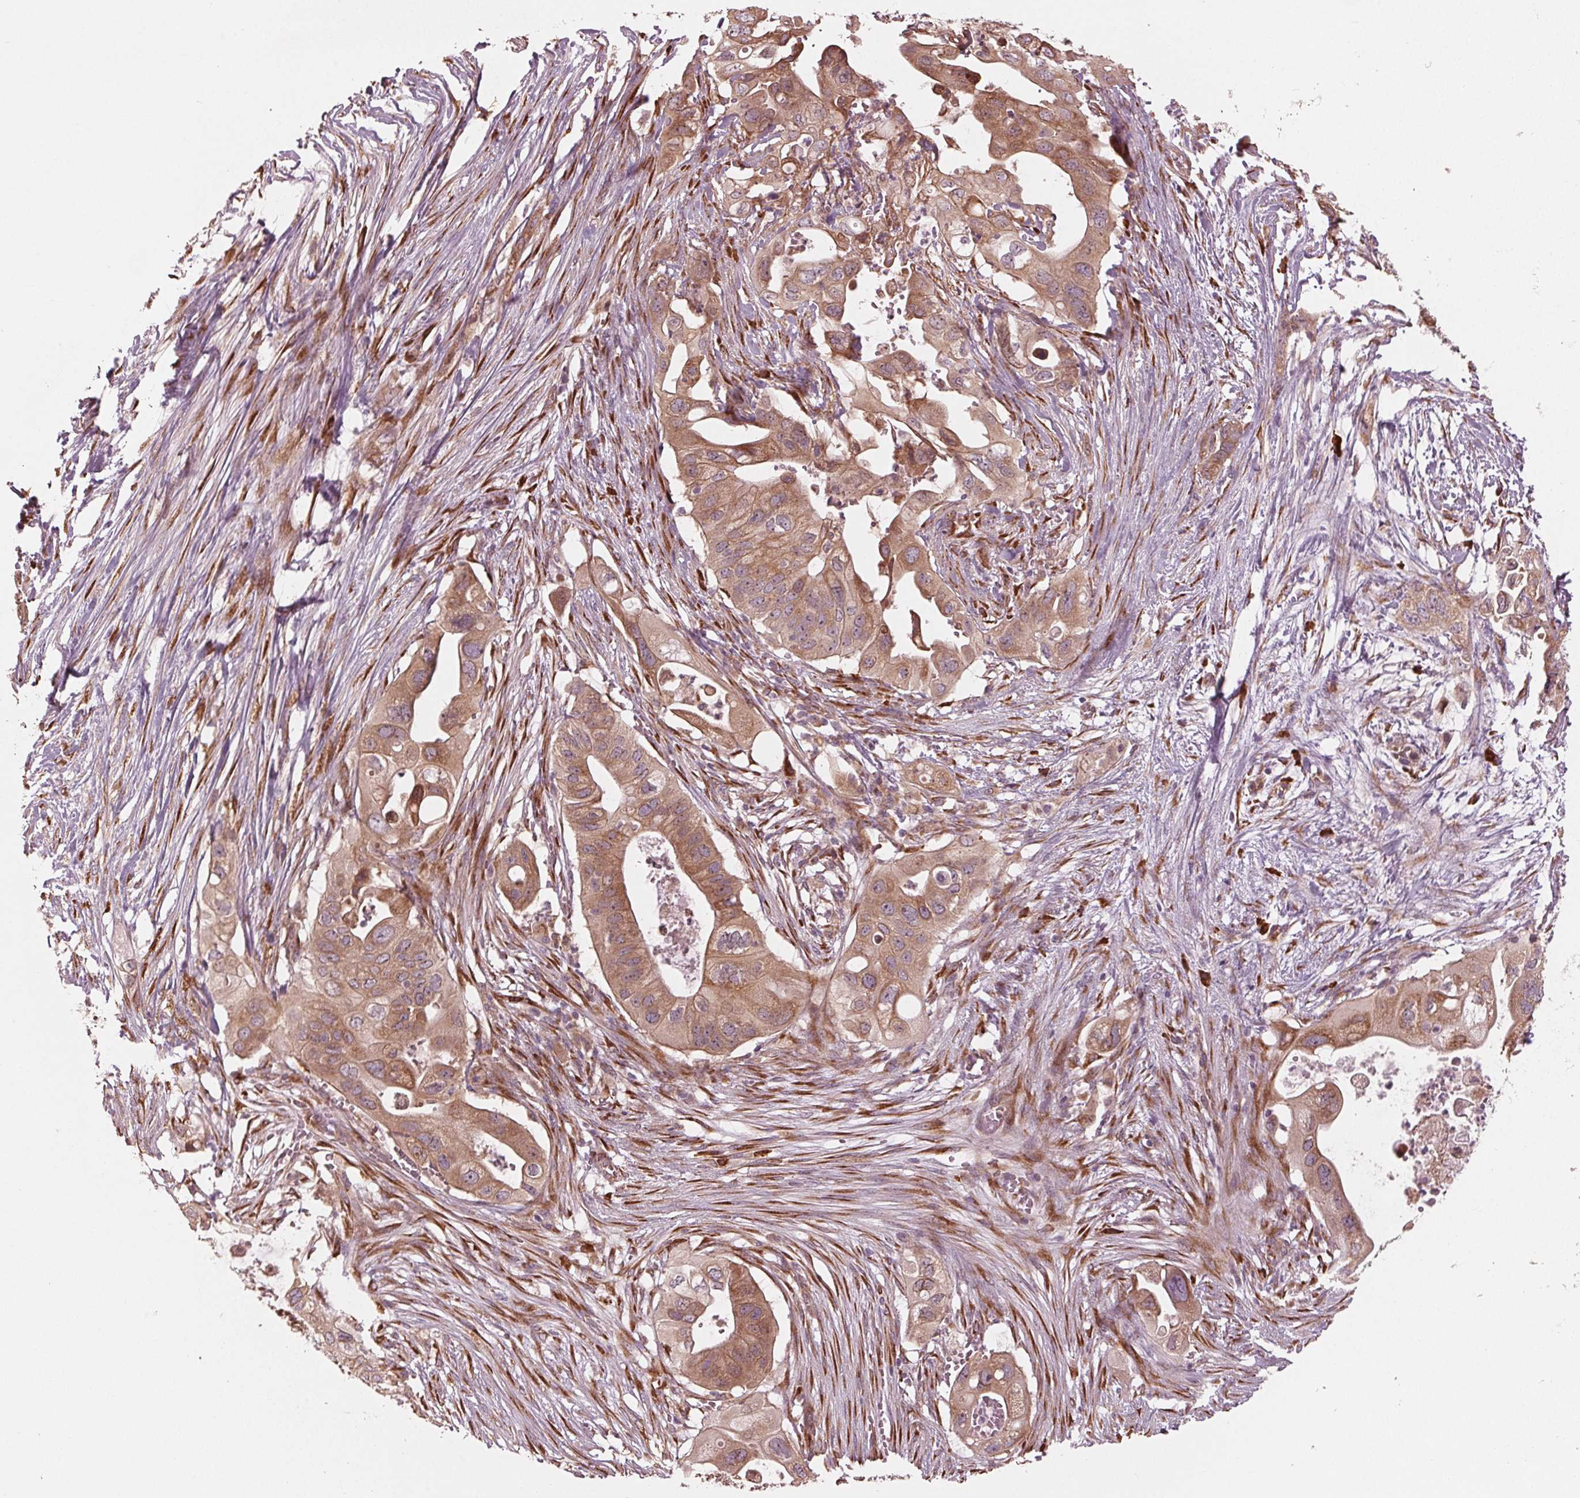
{"staining": {"intensity": "moderate", "quantity": ">75%", "location": "cytoplasmic/membranous"}, "tissue": "pancreatic cancer", "cell_type": "Tumor cells", "image_type": "cancer", "snomed": [{"axis": "morphology", "description": "Adenocarcinoma, NOS"}, {"axis": "topography", "description": "Pancreas"}], "caption": "Immunohistochemical staining of human pancreatic cancer exhibits medium levels of moderate cytoplasmic/membranous protein expression in about >75% of tumor cells.", "gene": "CMIP", "patient": {"sex": "female", "age": 72}}